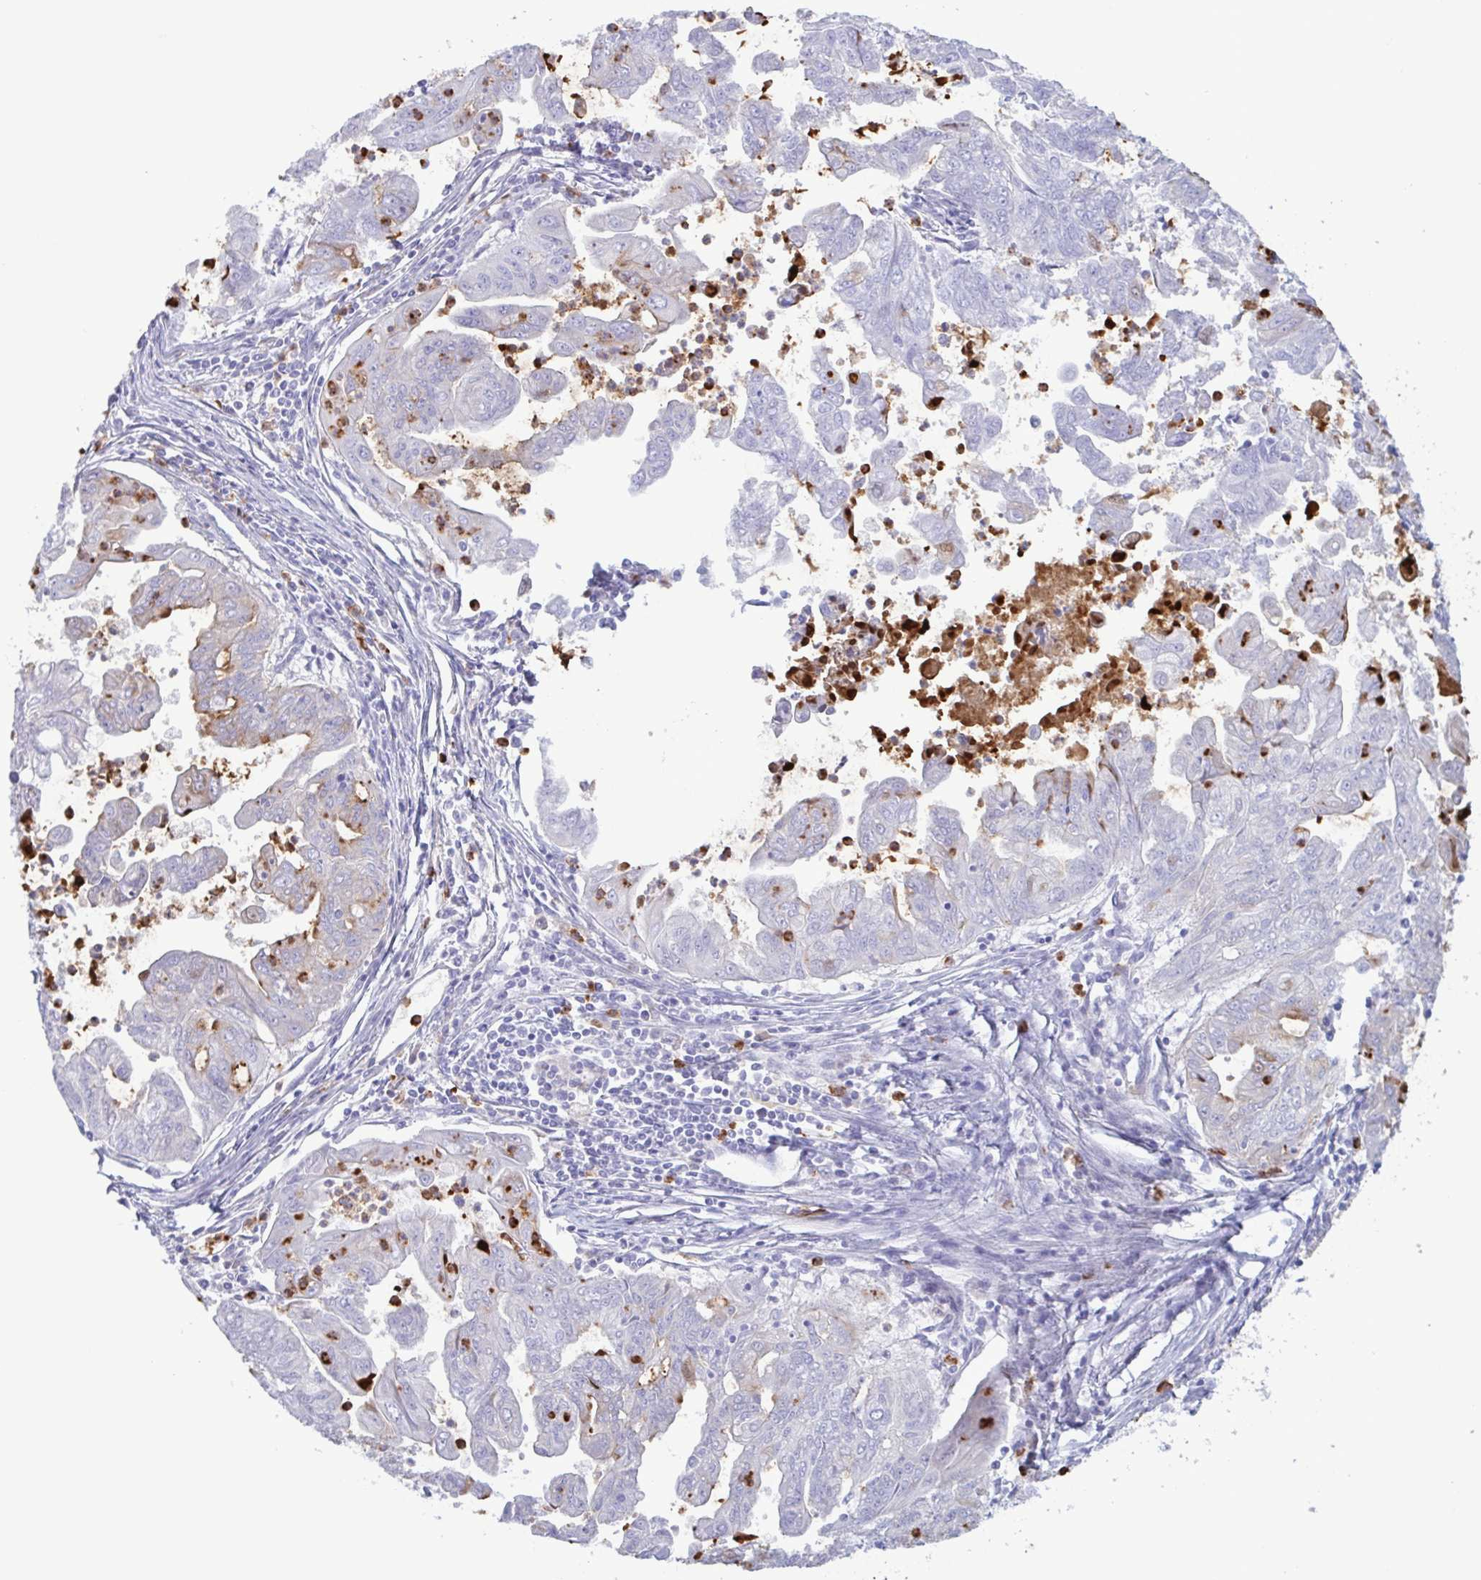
{"staining": {"intensity": "negative", "quantity": "none", "location": "none"}, "tissue": "stomach cancer", "cell_type": "Tumor cells", "image_type": "cancer", "snomed": [{"axis": "morphology", "description": "Adenocarcinoma, NOS"}, {"axis": "topography", "description": "Stomach, upper"}], "caption": "Immunohistochemistry image of adenocarcinoma (stomach) stained for a protein (brown), which displays no staining in tumor cells.", "gene": "LTF", "patient": {"sex": "male", "age": 80}}